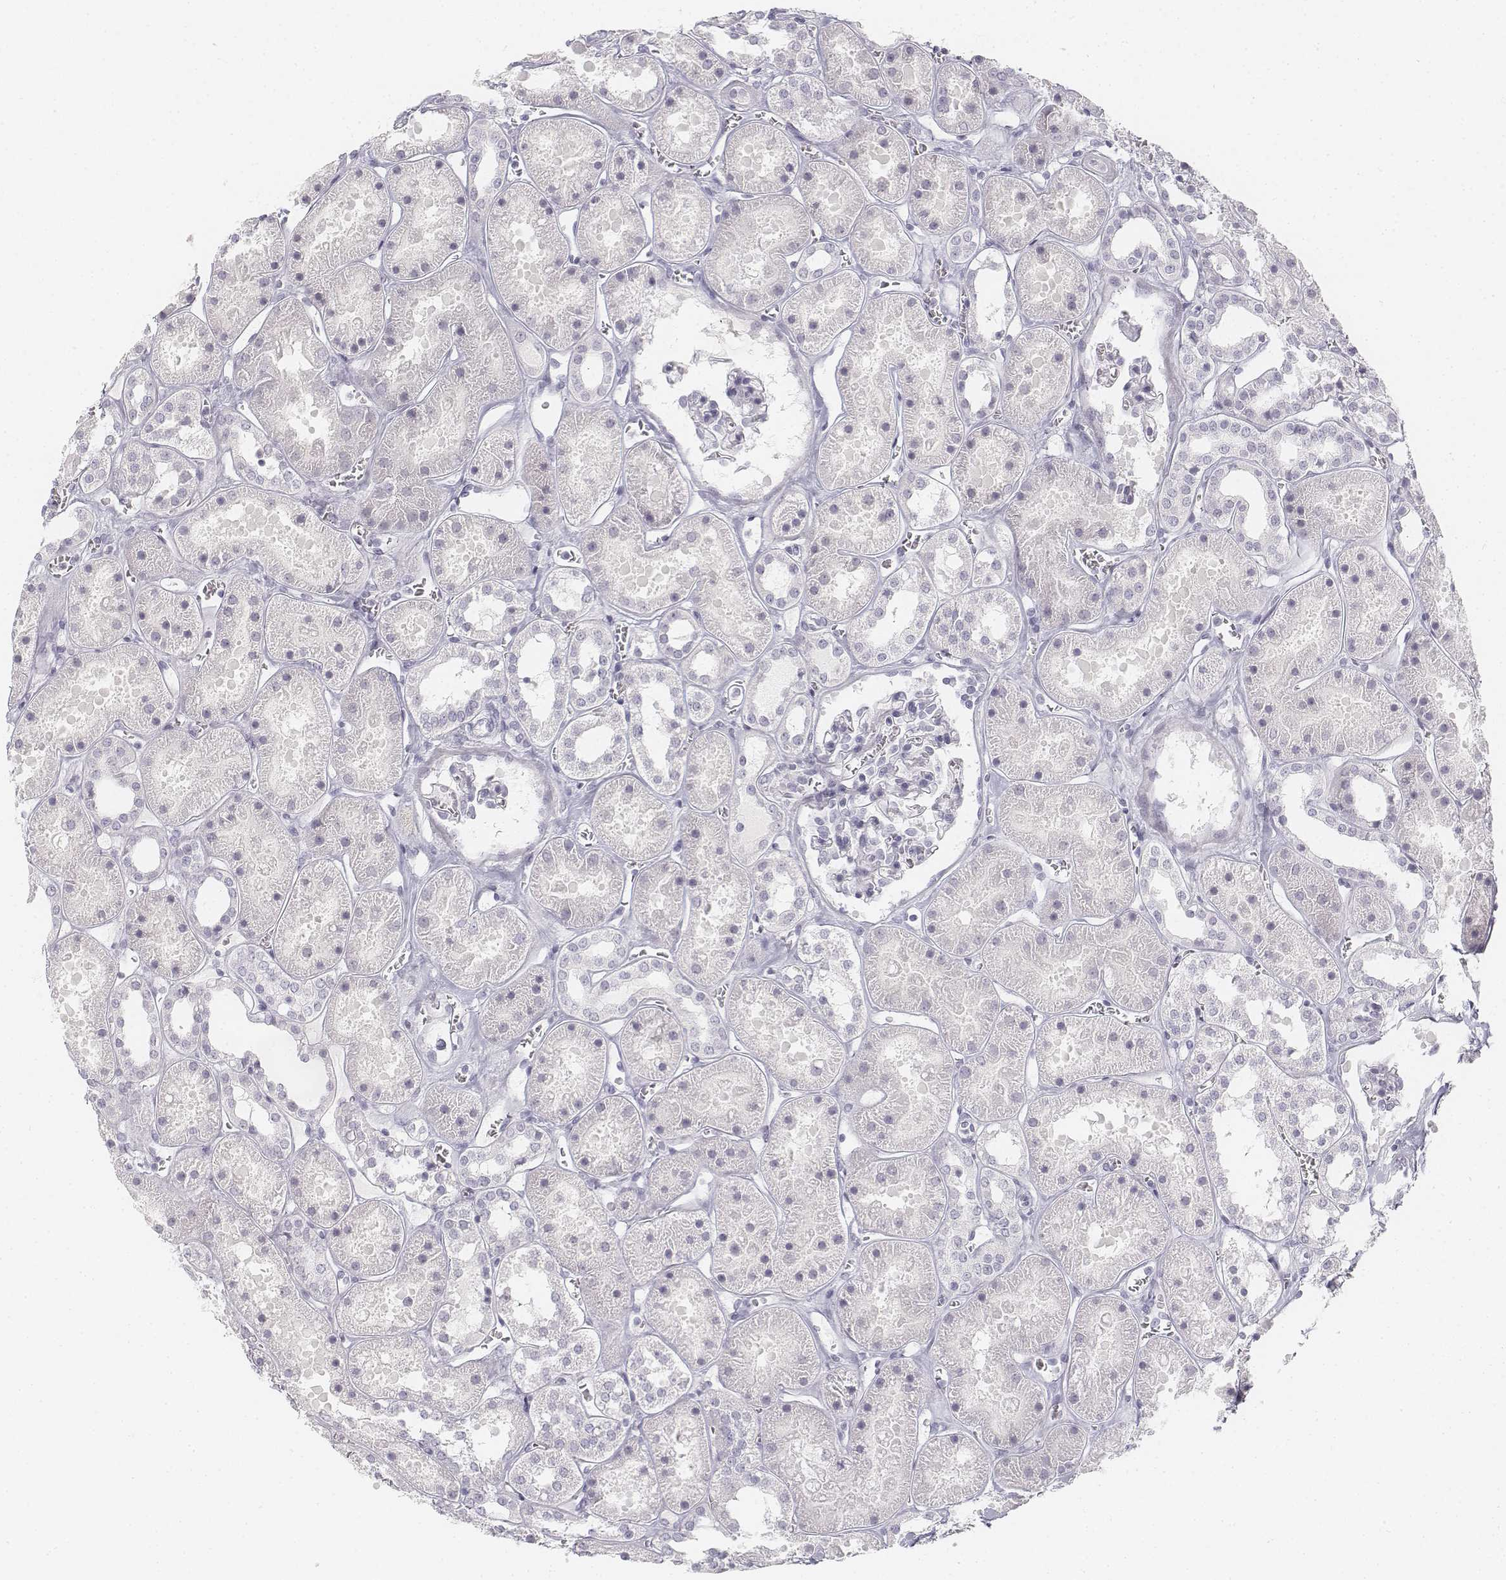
{"staining": {"intensity": "negative", "quantity": "none", "location": "none"}, "tissue": "kidney", "cell_type": "Cells in glomeruli", "image_type": "normal", "snomed": [{"axis": "morphology", "description": "Normal tissue, NOS"}, {"axis": "topography", "description": "Kidney"}], "caption": "Immunohistochemical staining of normal kidney displays no significant staining in cells in glomeruli. The staining is performed using DAB (3,3'-diaminobenzidine) brown chromogen with nuclei counter-stained in using hematoxylin.", "gene": "KRT25", "patient": {"sex": "female", "age": 41}}